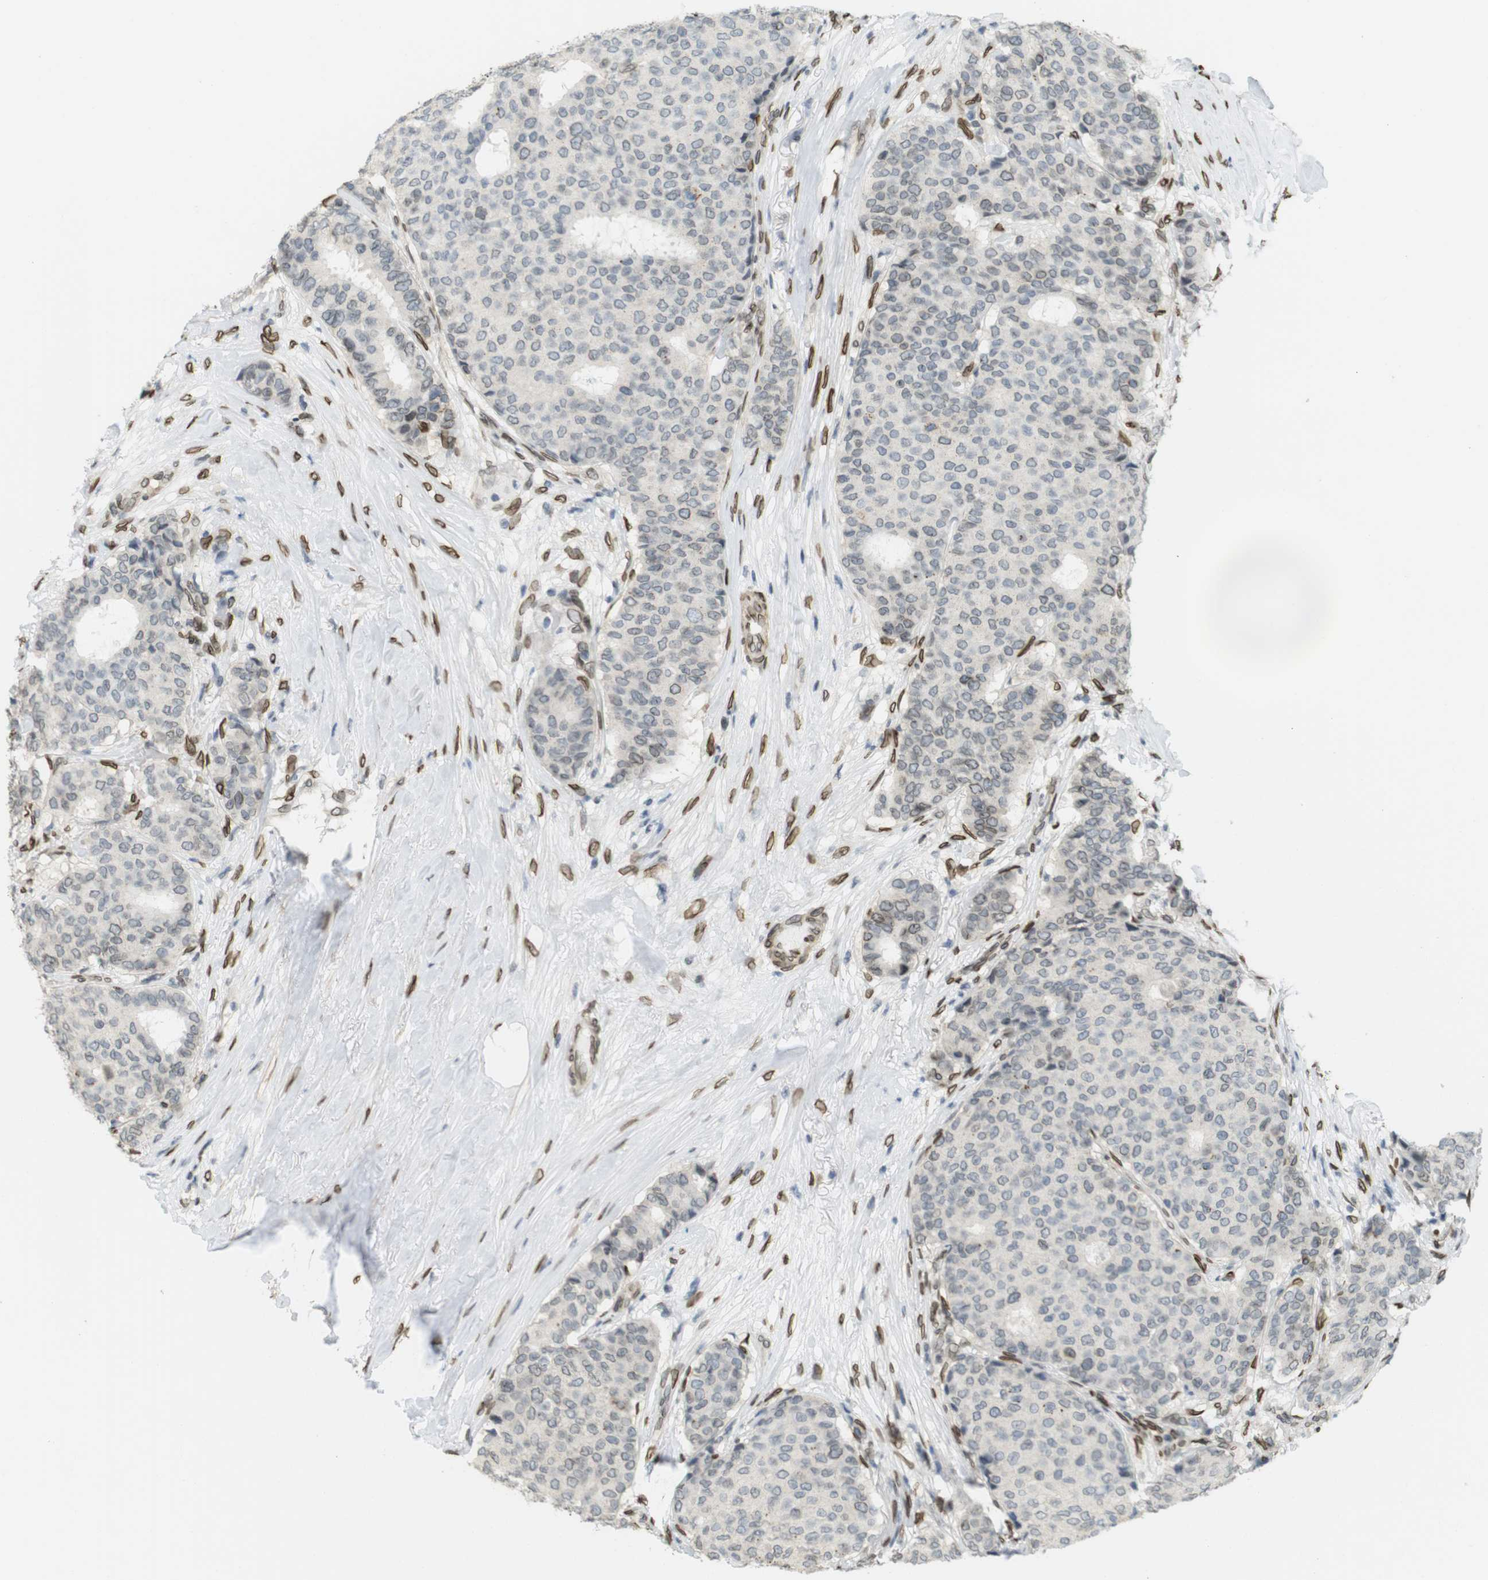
{"staining": {"intensity": "weak", "quantity": "<25%", "location": "cytoplasmic/membranous,nuclear"}, "tissue": "breast cancer", "cell_type": "Tumor cells", "image_type": "cancer", "snomed": [{"axis": "morphology", "description": "Duct carcinoma"}, {"axis": "topography", "description": "Breast"}], "caption": "Tumor cells show no significant protein staining in breast cancer (infiltrating ductal carcinoma).", "gene": "ARL6IP6", "patient": {"sex": "female", "age": 75}}